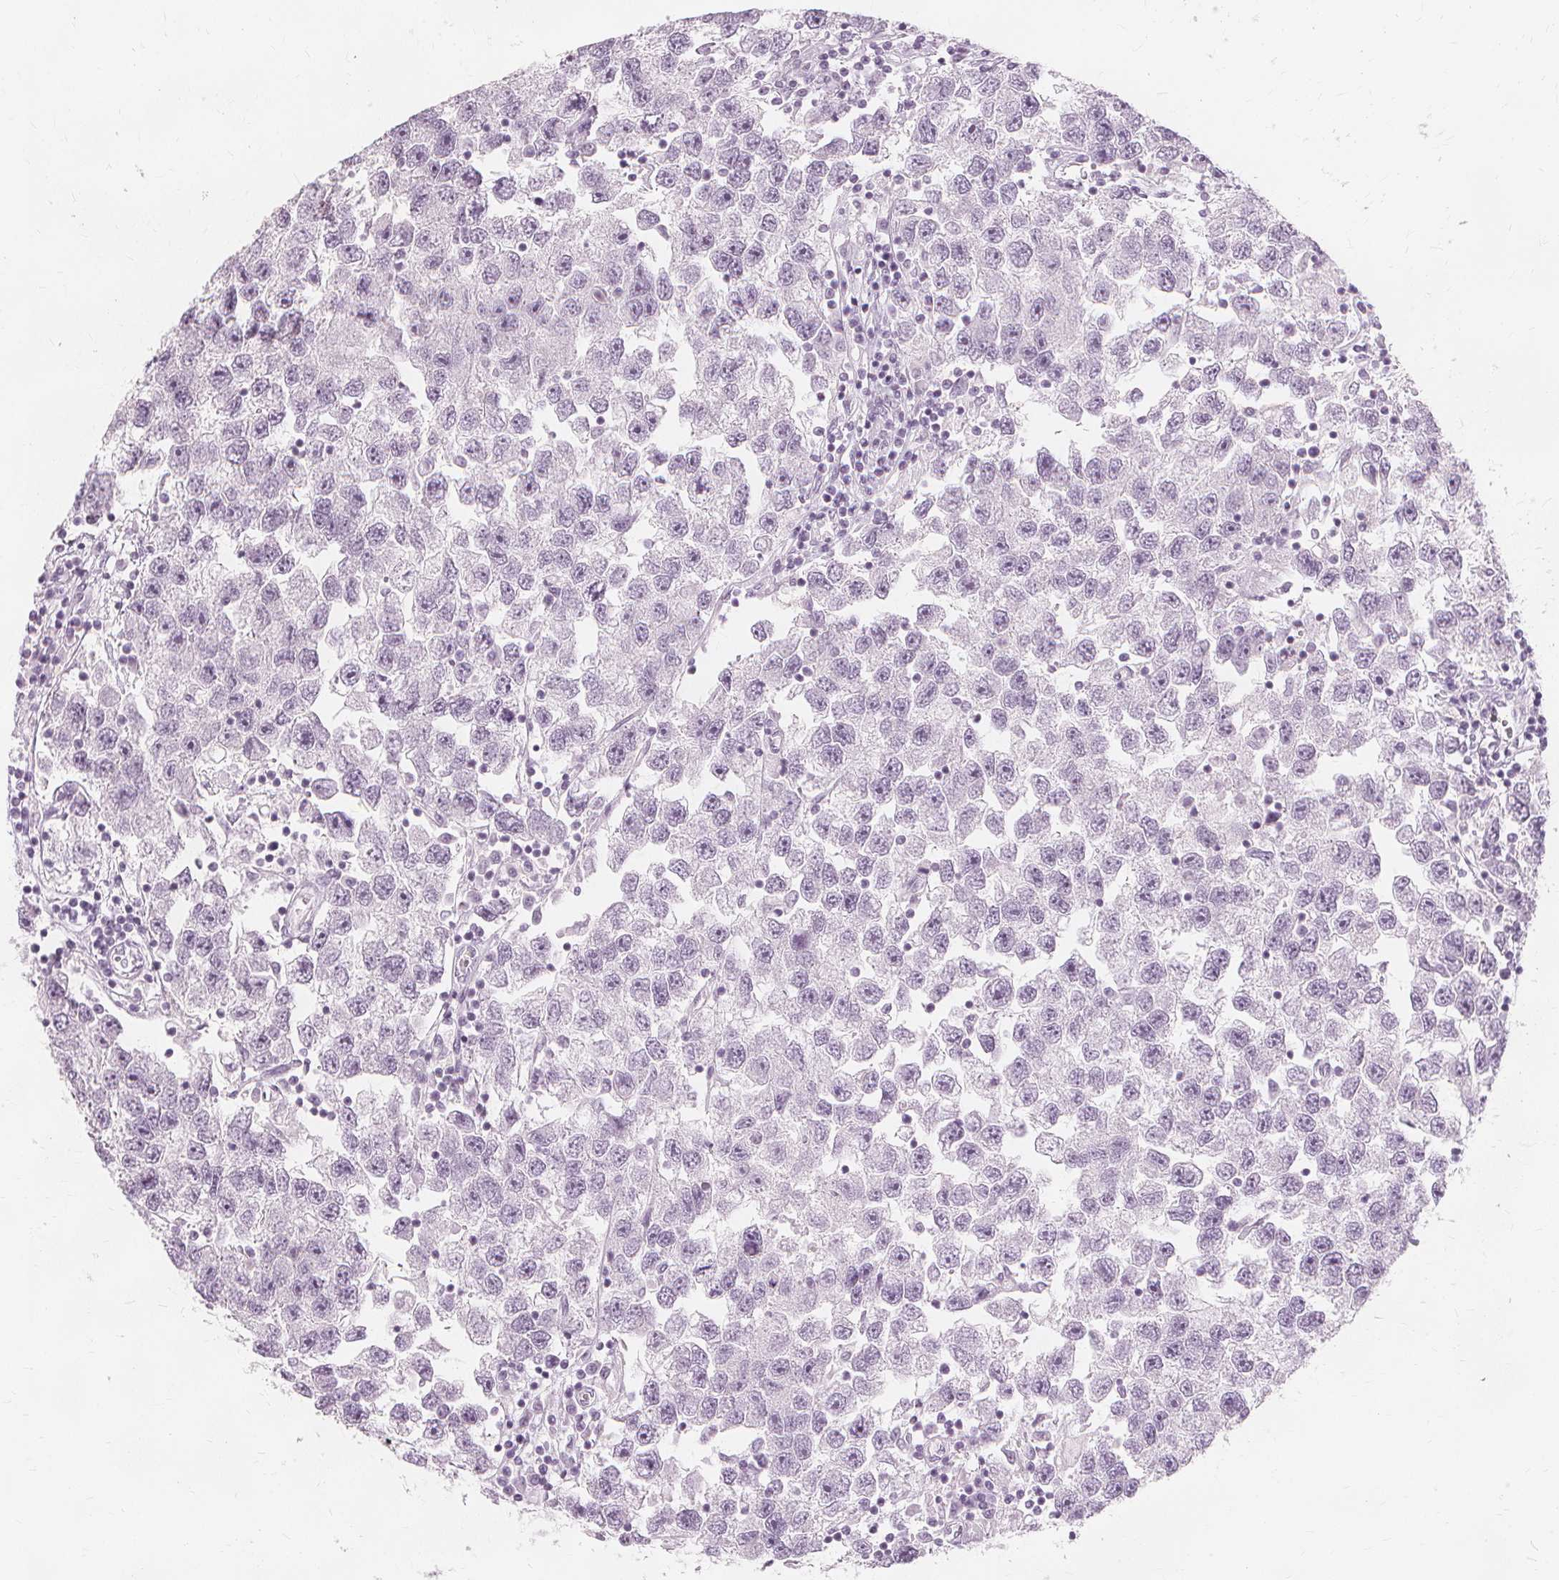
{"staining": {"intensity": "negative", "quantity": "none", "location": "none"}, "tissue": "testis cancer", "cell_type": "Tumor cells", "image_type": "cancer", "snomed": [{"axis": "morphology", "description": "Seminoma, NOS"}, {"axis": "topography", "description": "Testis"}], "caption": "The immunohistochemistry histopathology image has no significant expression in tumor cells of testis cancer tissue.", "gene": "TFF1", "patient": {"sex": "male", "age": 26}}